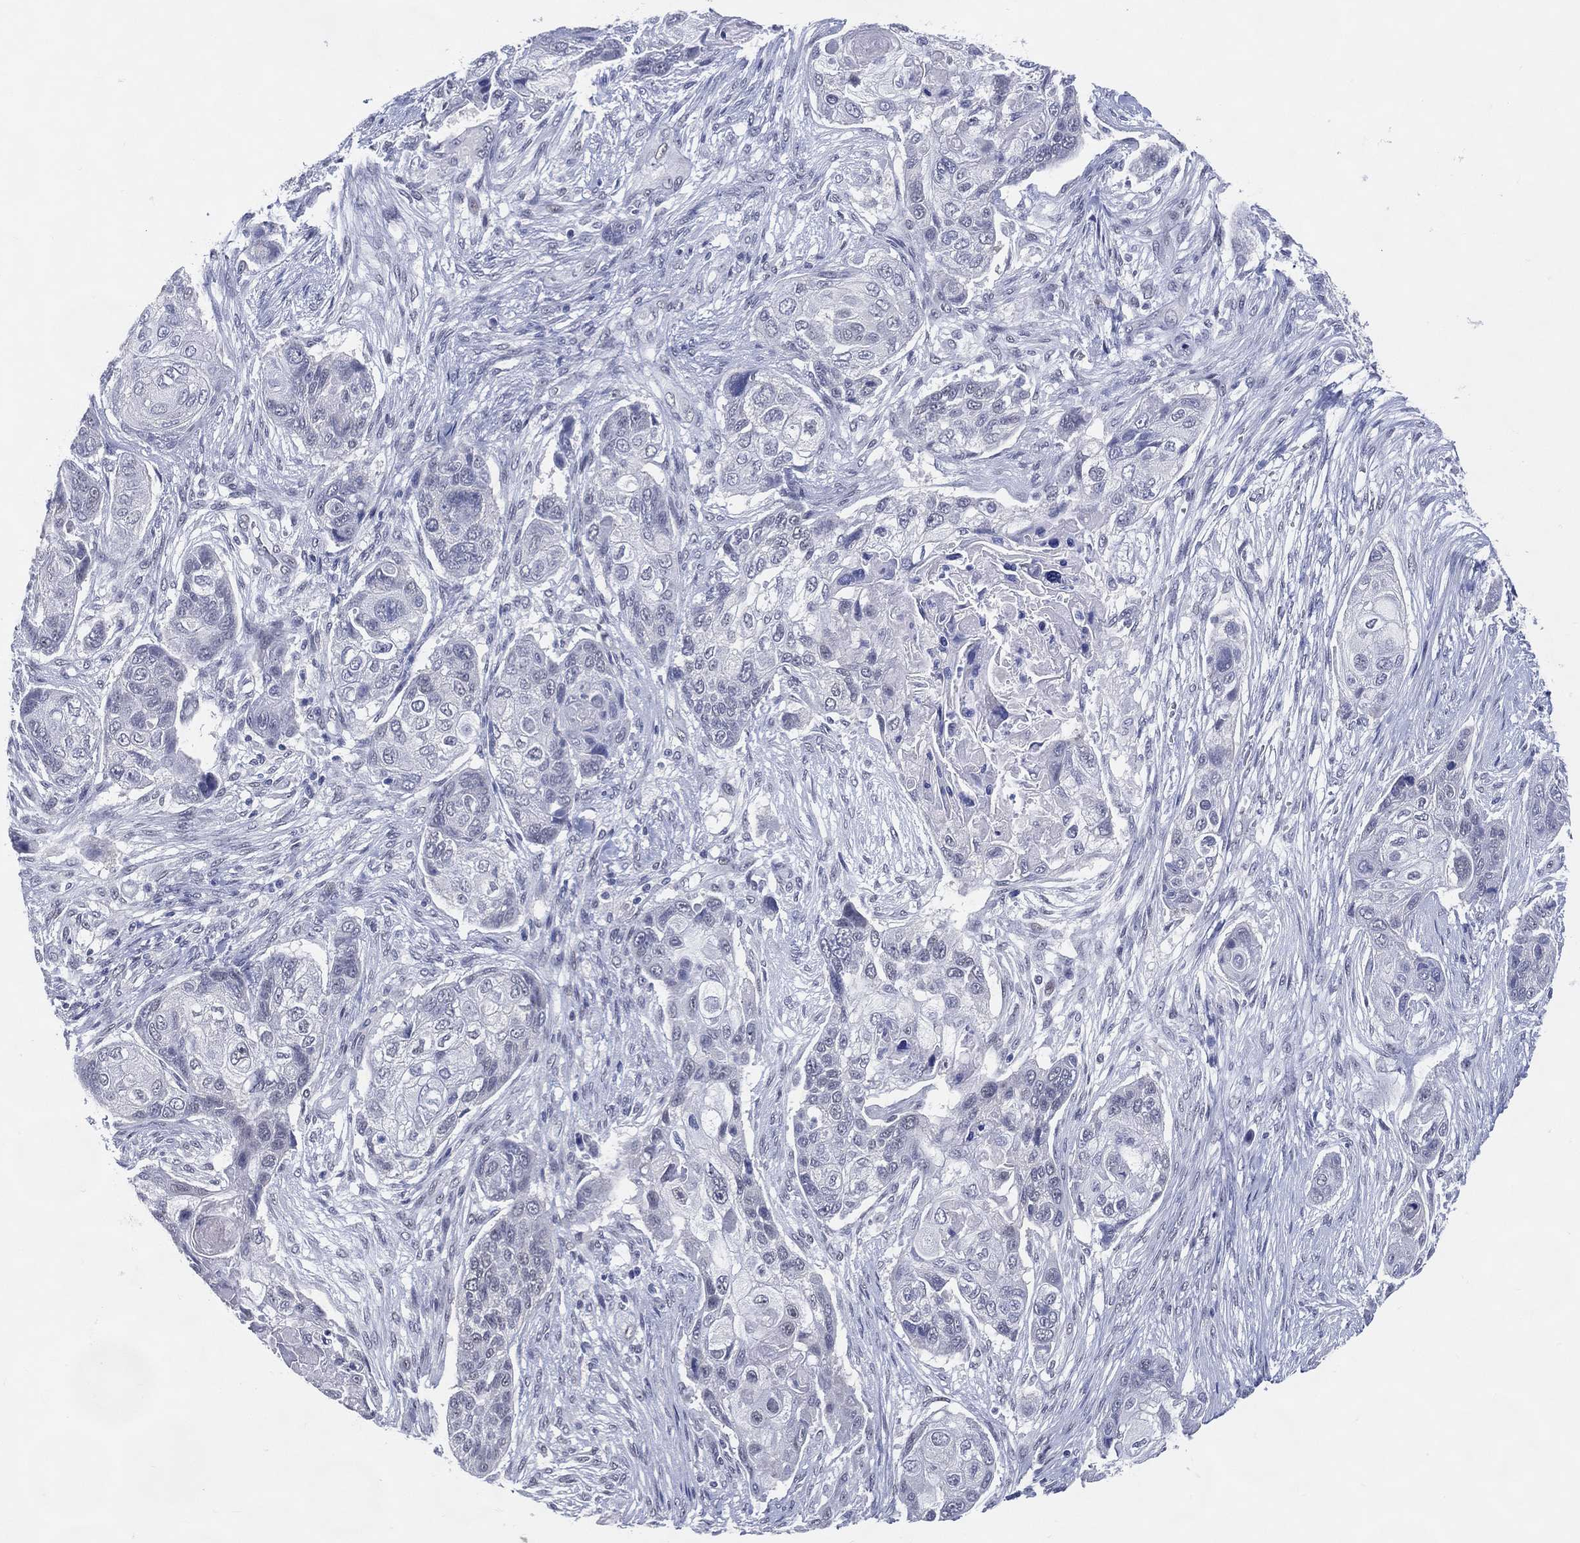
{"staining": {"intensity": "negative", "quantity": "none", "location": "none"}, "tissue": "lung cancer", "cell_type": "Tumor cells", "image_type": "cancer", "snomed": [{"axis": "morphology", "description": "Squamous cell carcinoma, NOS"}, {"axis": "topography", "description": "Lung"}], "caption": "An IHC histopathology image of squamous cell carcinoma (lung) is shown. There is no staining in tumor cells of squamous cell carcinoma (lung).", "gene": "CFAP58", "patient": {"sex": "male", "age": 69}}